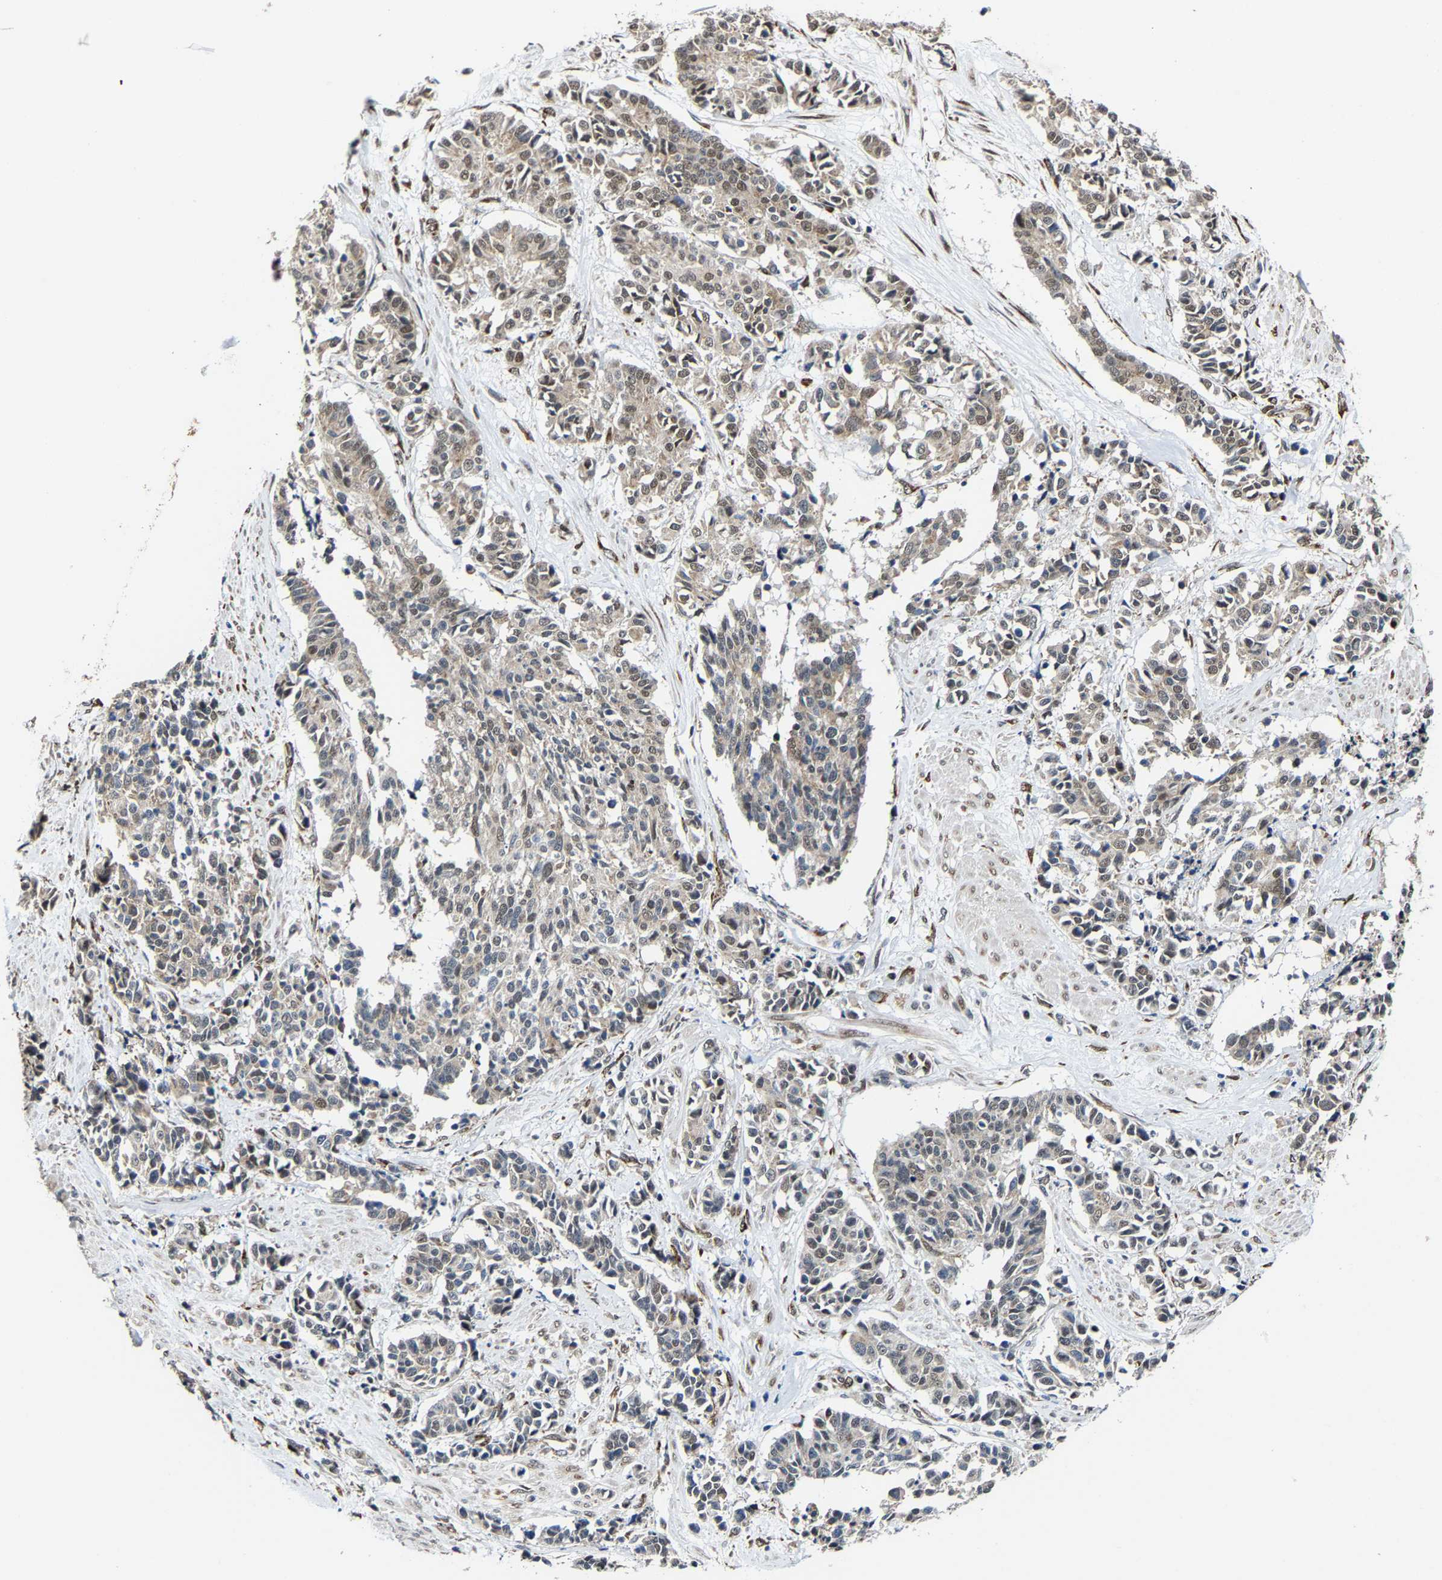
{"staining": {"intensity": "weak", "quantity": ">75%", "location": "cytoplasmic/membranous,nuclear"}, "tissue": "cervical cancer", "cell_type": "Tumor cells", "image_type": "cancer", "snomed": [{"axis": "morphology", "description": "Squamous cell carcinoma, NOS"}, {"axis": "topography", "description": "Cervix"}], "caption": "Protein staining of cervical cancer (squamous cell carcinoma) tissue exhibits weak cytoplasmic/membranous and nuclear positivity in about >75% of tumor cells.", "gene": "METTL1", "patient": {"sex": "female", "age": 35}}